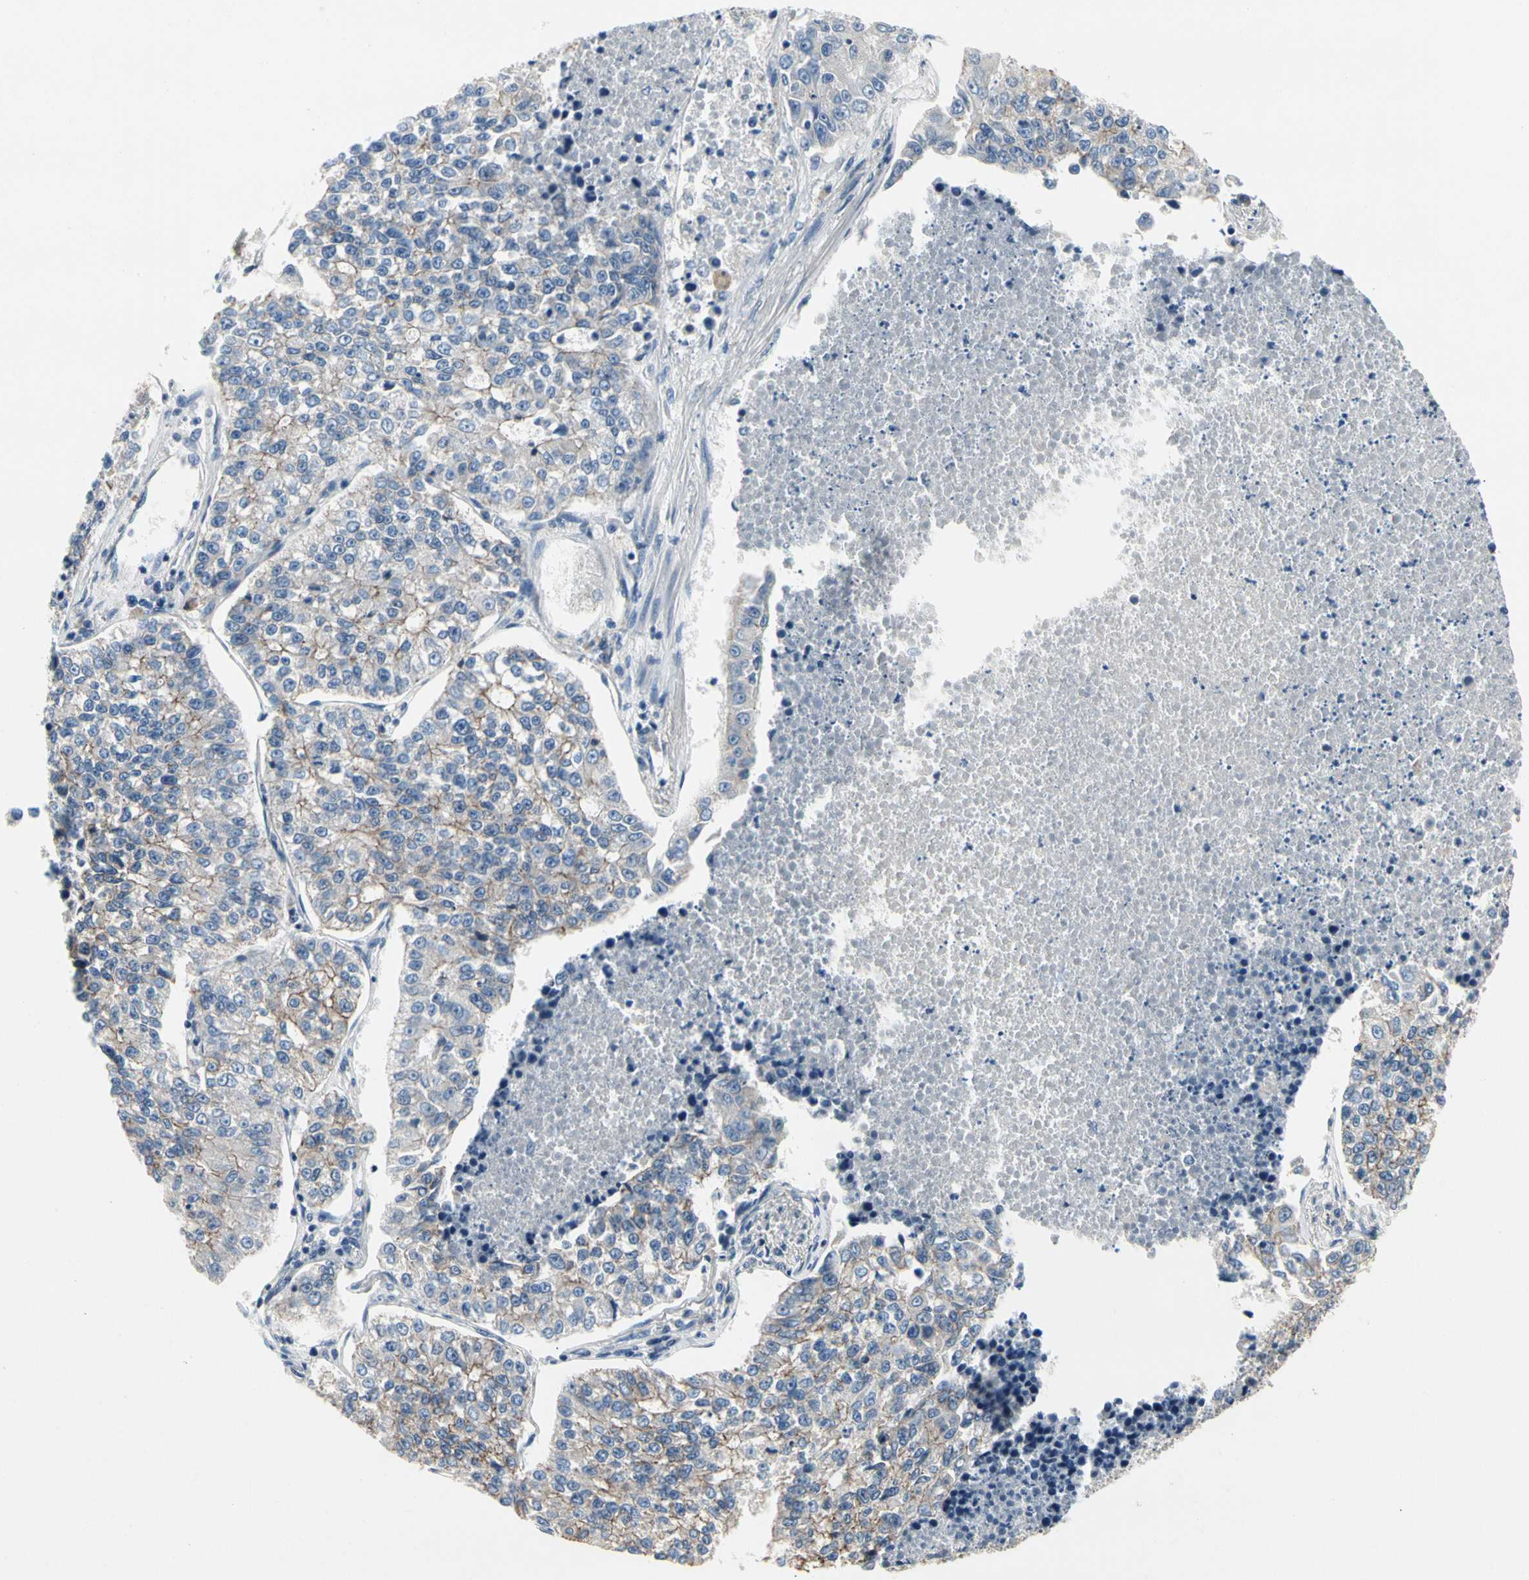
{"staining": {"intensity": "negative", "quantity": "none", "location": "none"}, "tissue": "lung cancer", "cell_type": "Tumor cells", "image_type": "cancer", "snomed": [{"axis": "morphology", "description": "Adenocarcinoma, NOS"}, {"axis": "topography", "description": "Lung"}], "caption": "This is an immunohistochemistry (IHC) image of lung adenocarcinoma. There is no expression in tumor cells.", "gene": "LGR6", "patient": {"sex": "male", "age": 49}}